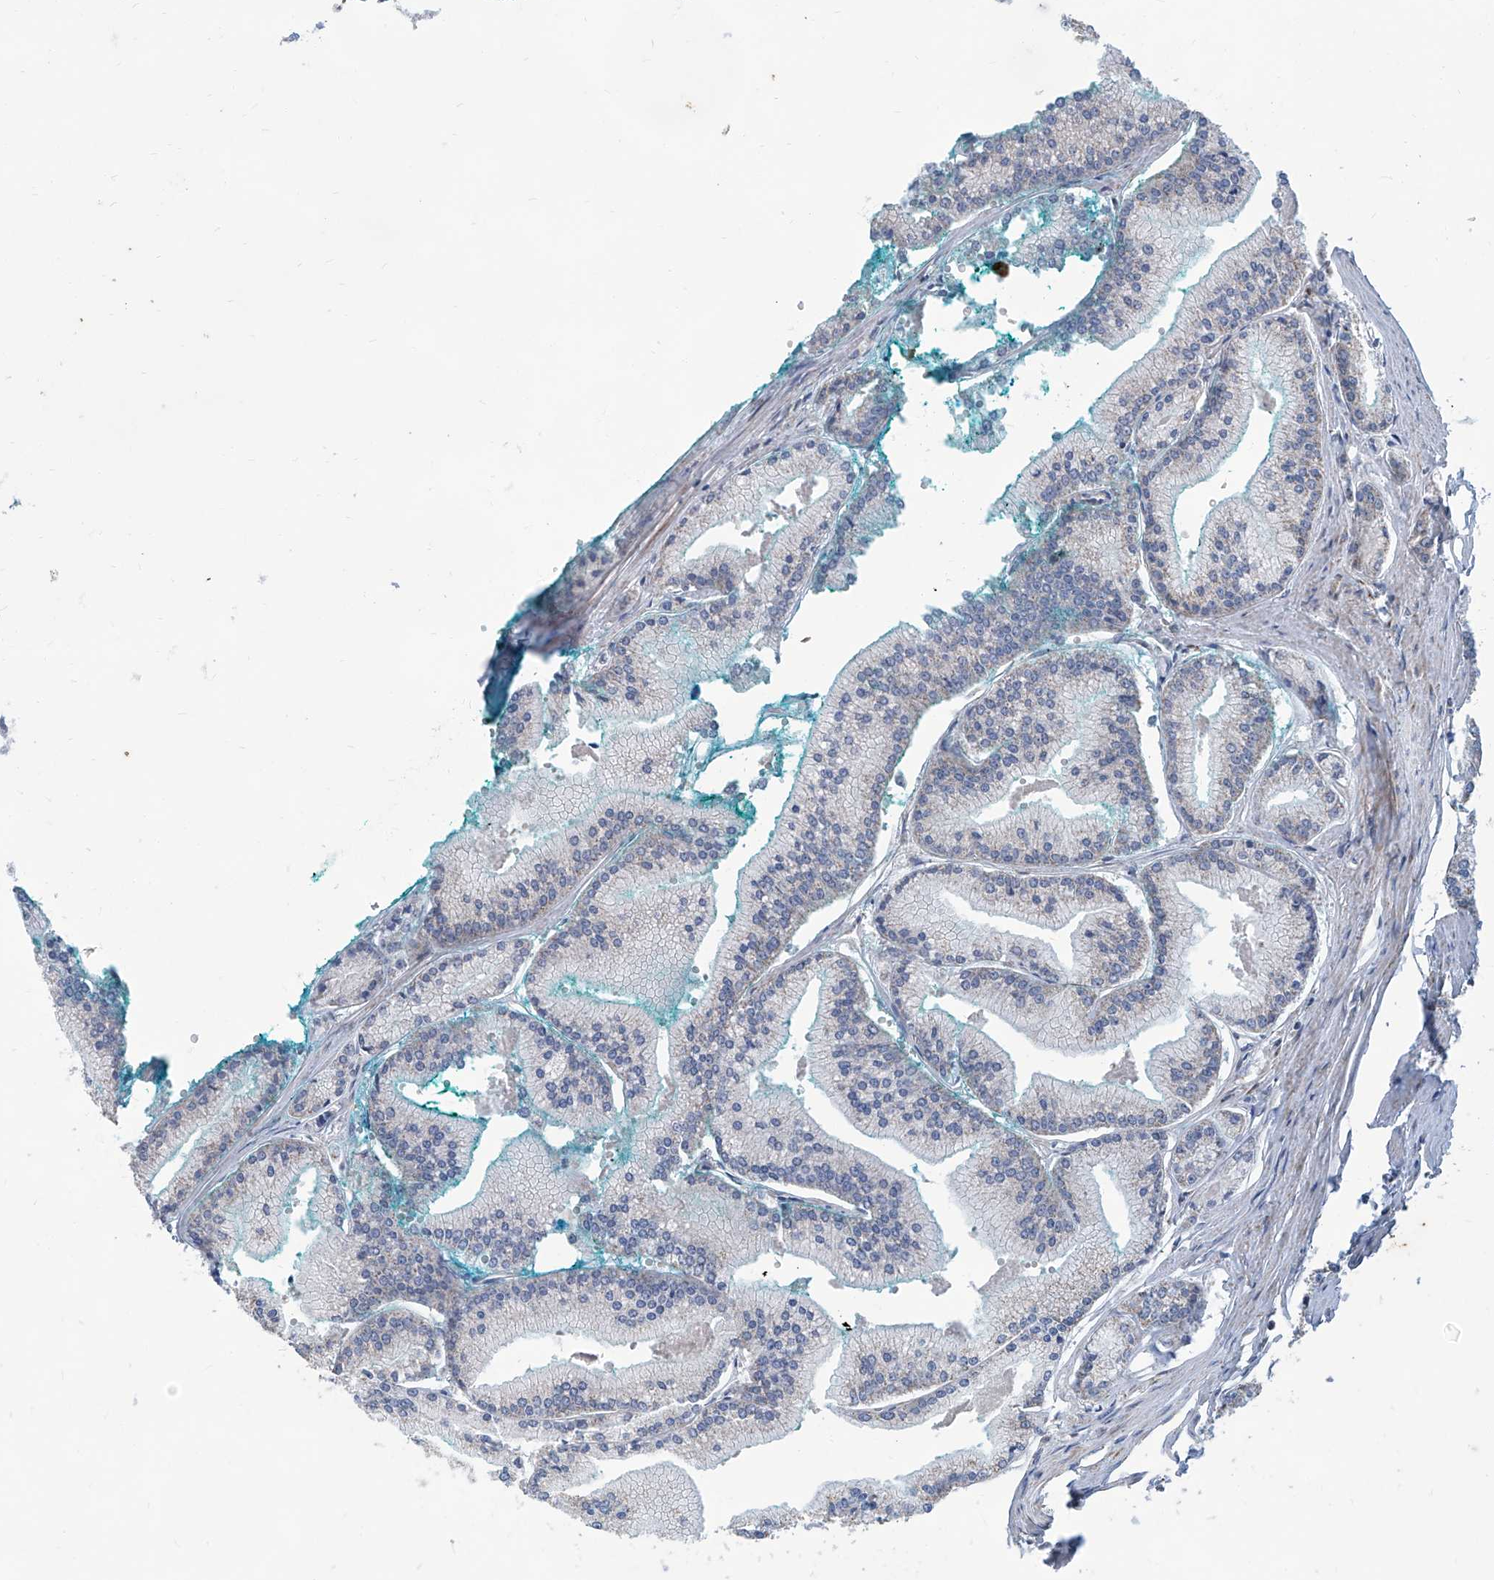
{"staining": {"intensity": "weak", "quantity": "<25%", "location": "cytoplasmic/membranous"}, "tissue": "prostate cancer", "cell_type": "Tumor cells", "image_type": "cancer", "snomed": [{"axis": "morphology", "description": "Adenocarcinoma, Low grade"}, {"axis": "topography", "description": "Prostate"}], "caption": "A micrograph of prostate low-grade adenocarcinoma stained for a protein shows no brown staining in tumor cells.", "gene": "USP48", "patient": {"sex": "male", "age": 52}}